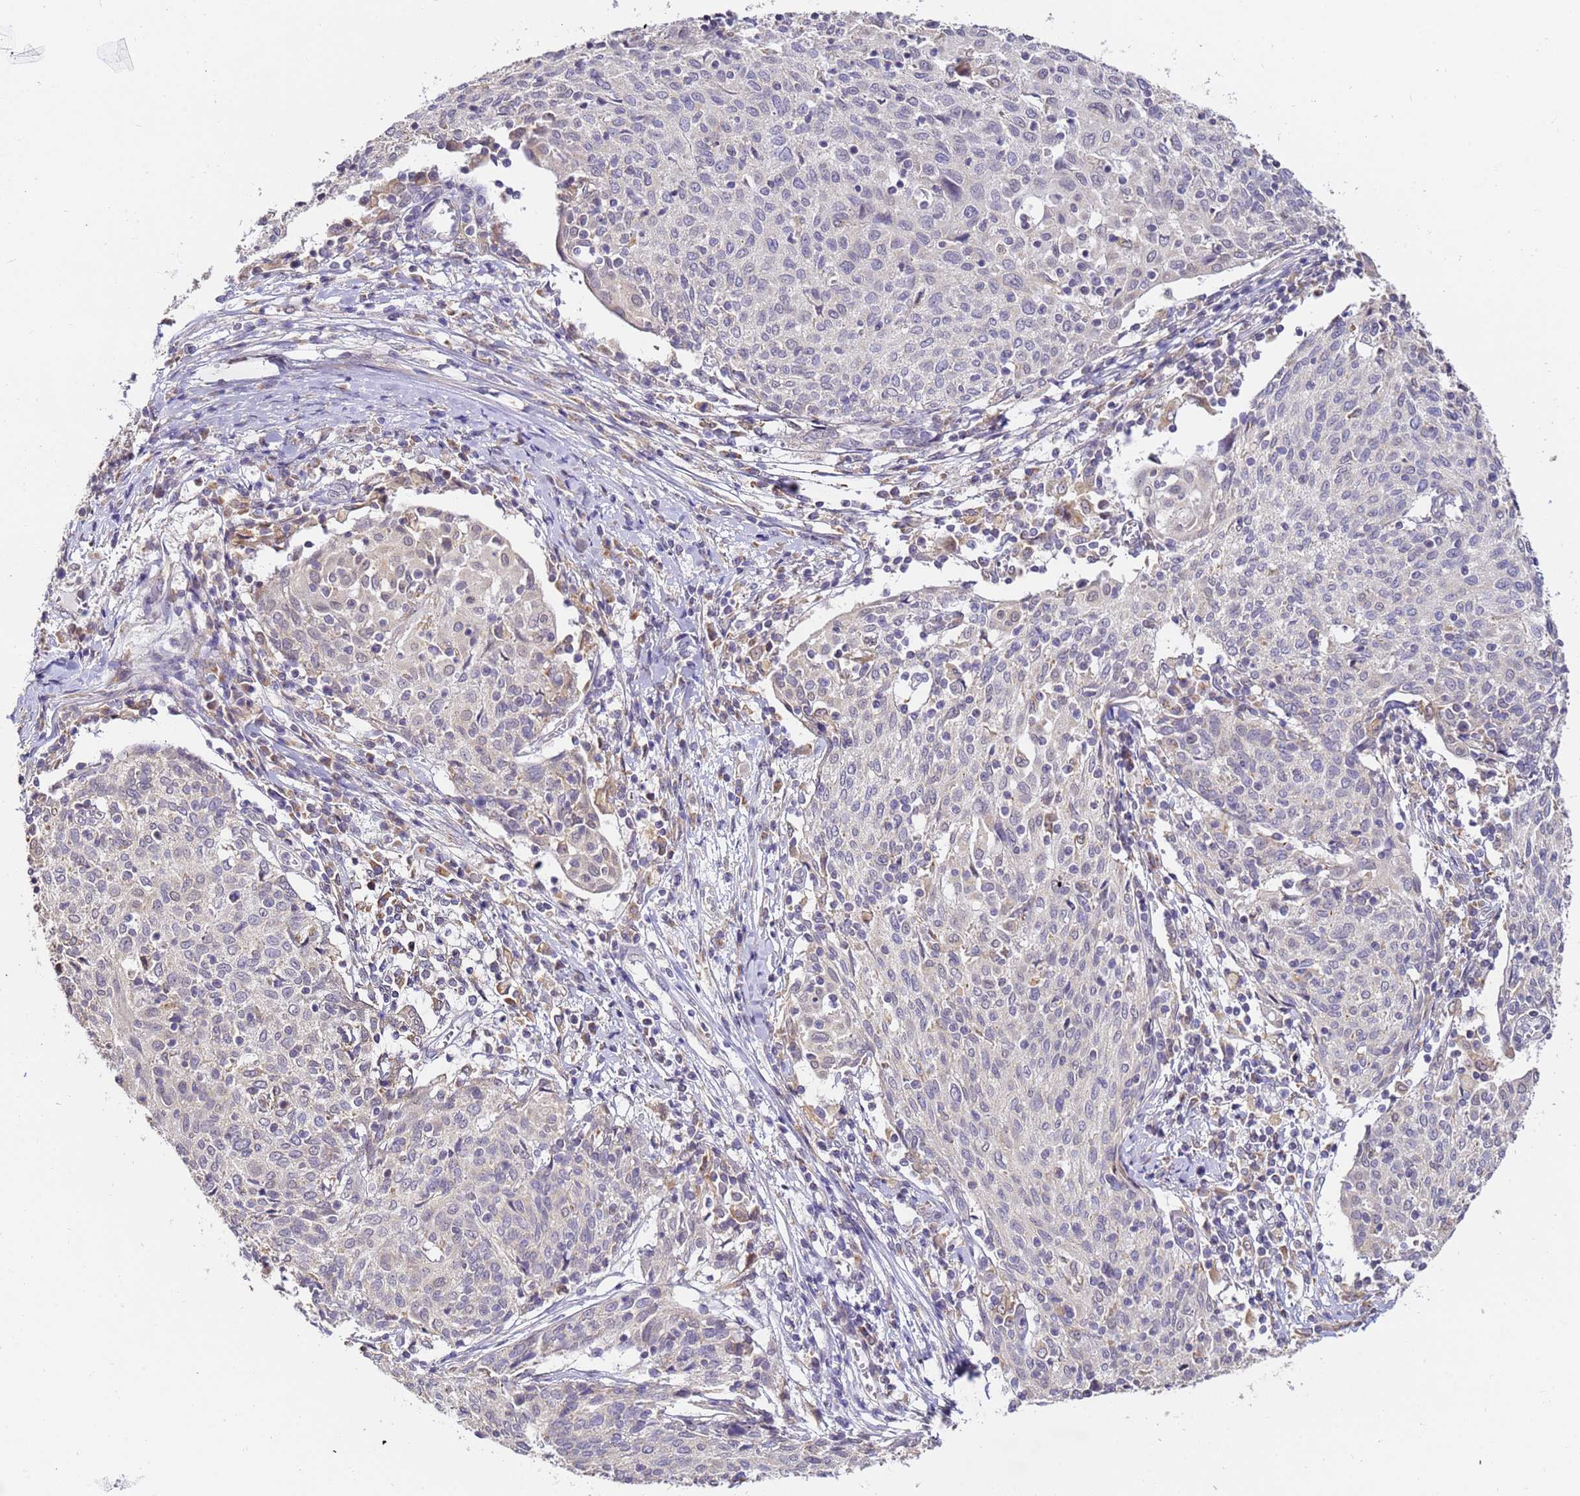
{"staining": {"intensity": "negative", "quantity": "none", "location": "none"}, "tissue": "cervical cancer", "cell_type": "Tumor cells", "image_type": "cancer", "snomed": [{"axis": "morphology", "description": "Squamous cell carcinoma, NOS"}, {"axis": "topography", "description": "Cervix"}], "caption": "Immunohistochemistry (IHC) histopathology image of neoplastic tissue: human squamous cell carcinoma (cervical) stained with DAB displays no significant protein staining in tumor cells. (Immunohistochemistry, brightfield microscopy, high magnification).", "gene": "ARL8B", "patient": {"sex": "female", "age": 52}}